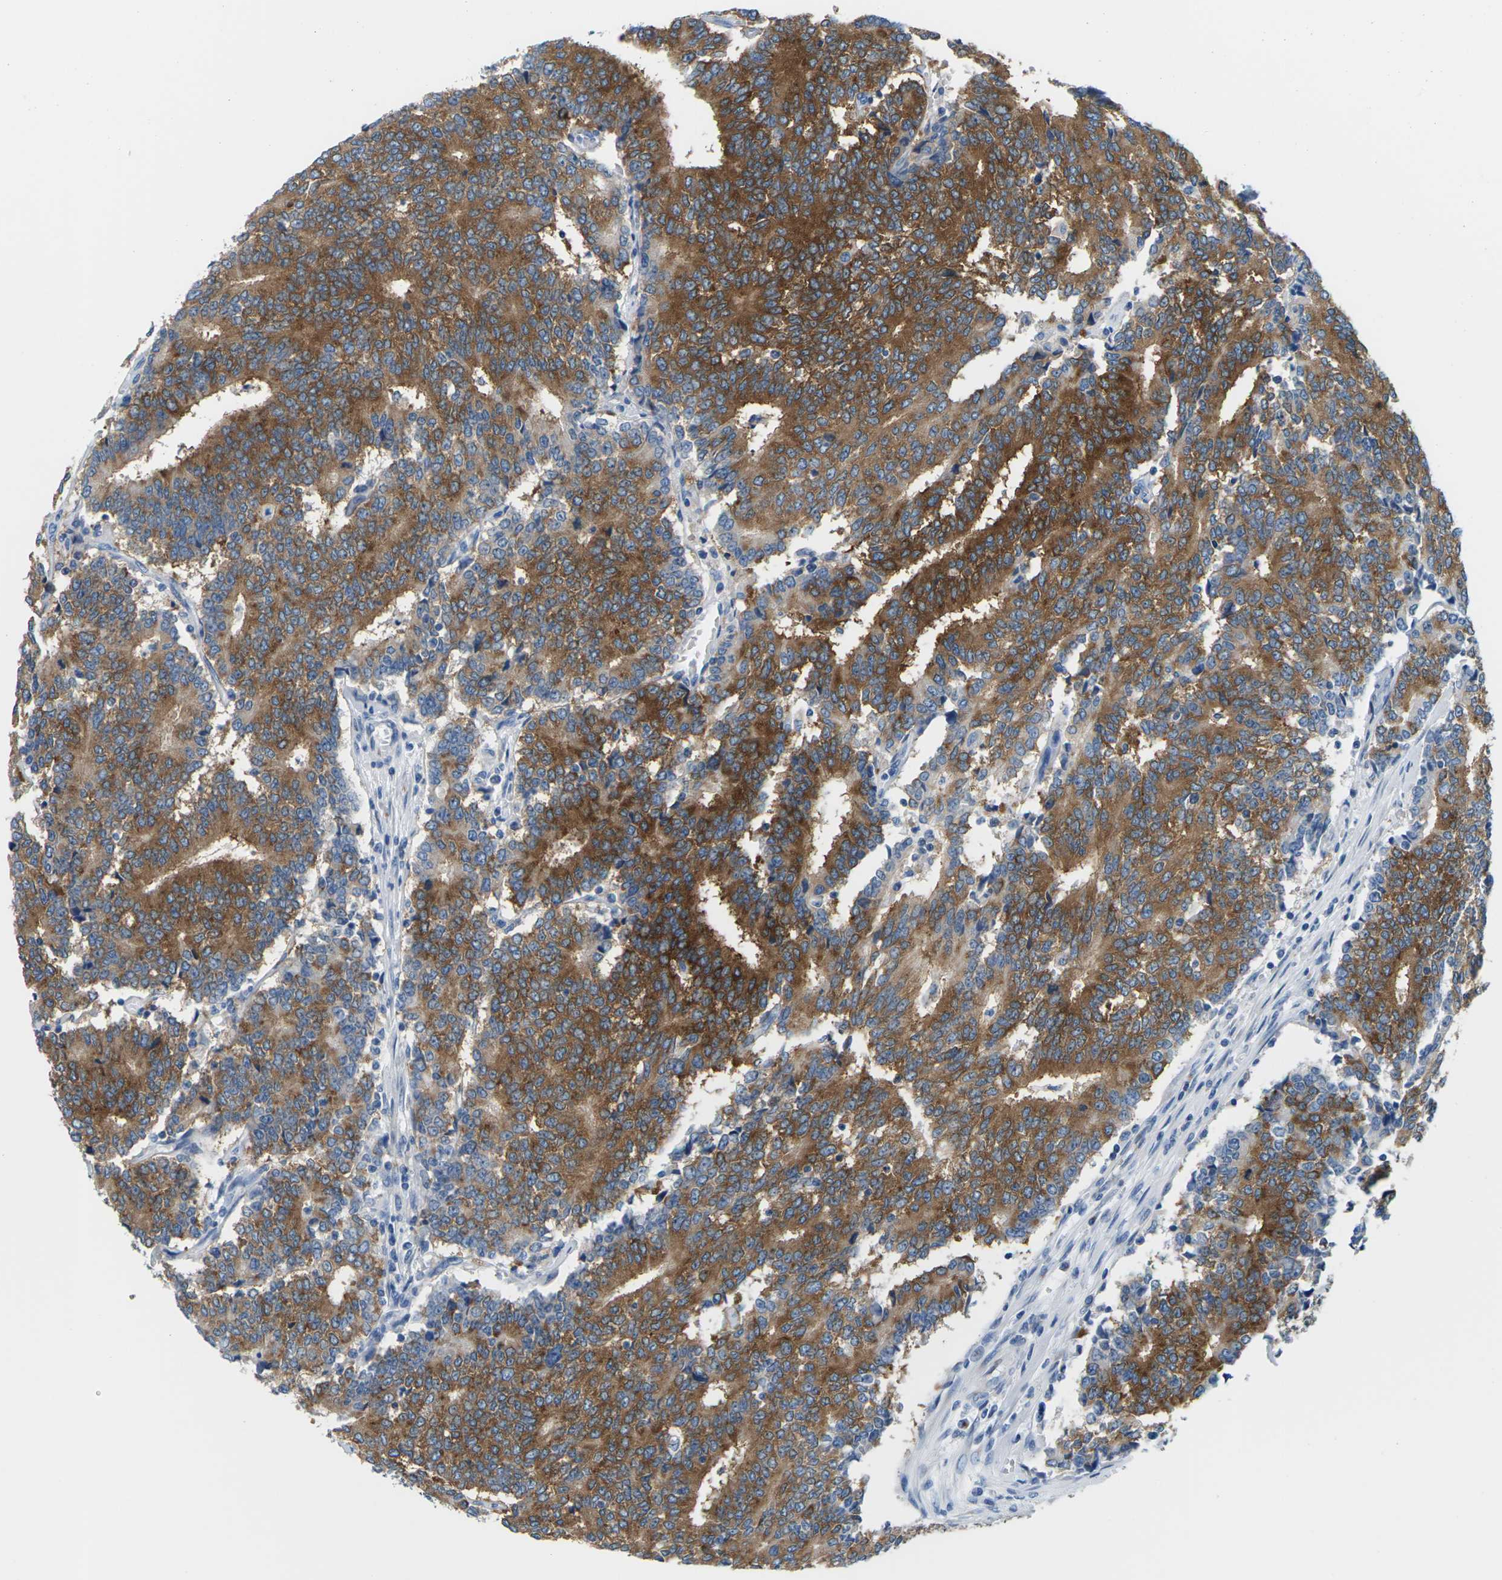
{"staining": {"intensity": "strong", "quantity": ">75%", "location": "cytoplasmic/membranous"}, "tissue": "prostate cancer", "cell_type": "Tumor cells", "image_type": "cancer", "snomed": [{"axis": "morphology", "description": "Normal tissue, NOS"}, {"axis": "morphology", "description": "Adenocarcinoma, High grade"}, {"axis": "topography", "description": "Prostate"}, {"axis": "topography", "description": "Seminal veicle"}], "caption": "Immunohistochemical staining of human prostate cancer (adenocarcinoma (high-grade)) displays strong cytoplasmic/membranous protein positivity in about >75% of tumor cells.", "gene": "SYNGR2", "patient": {"sex": "male", "age": 55}}